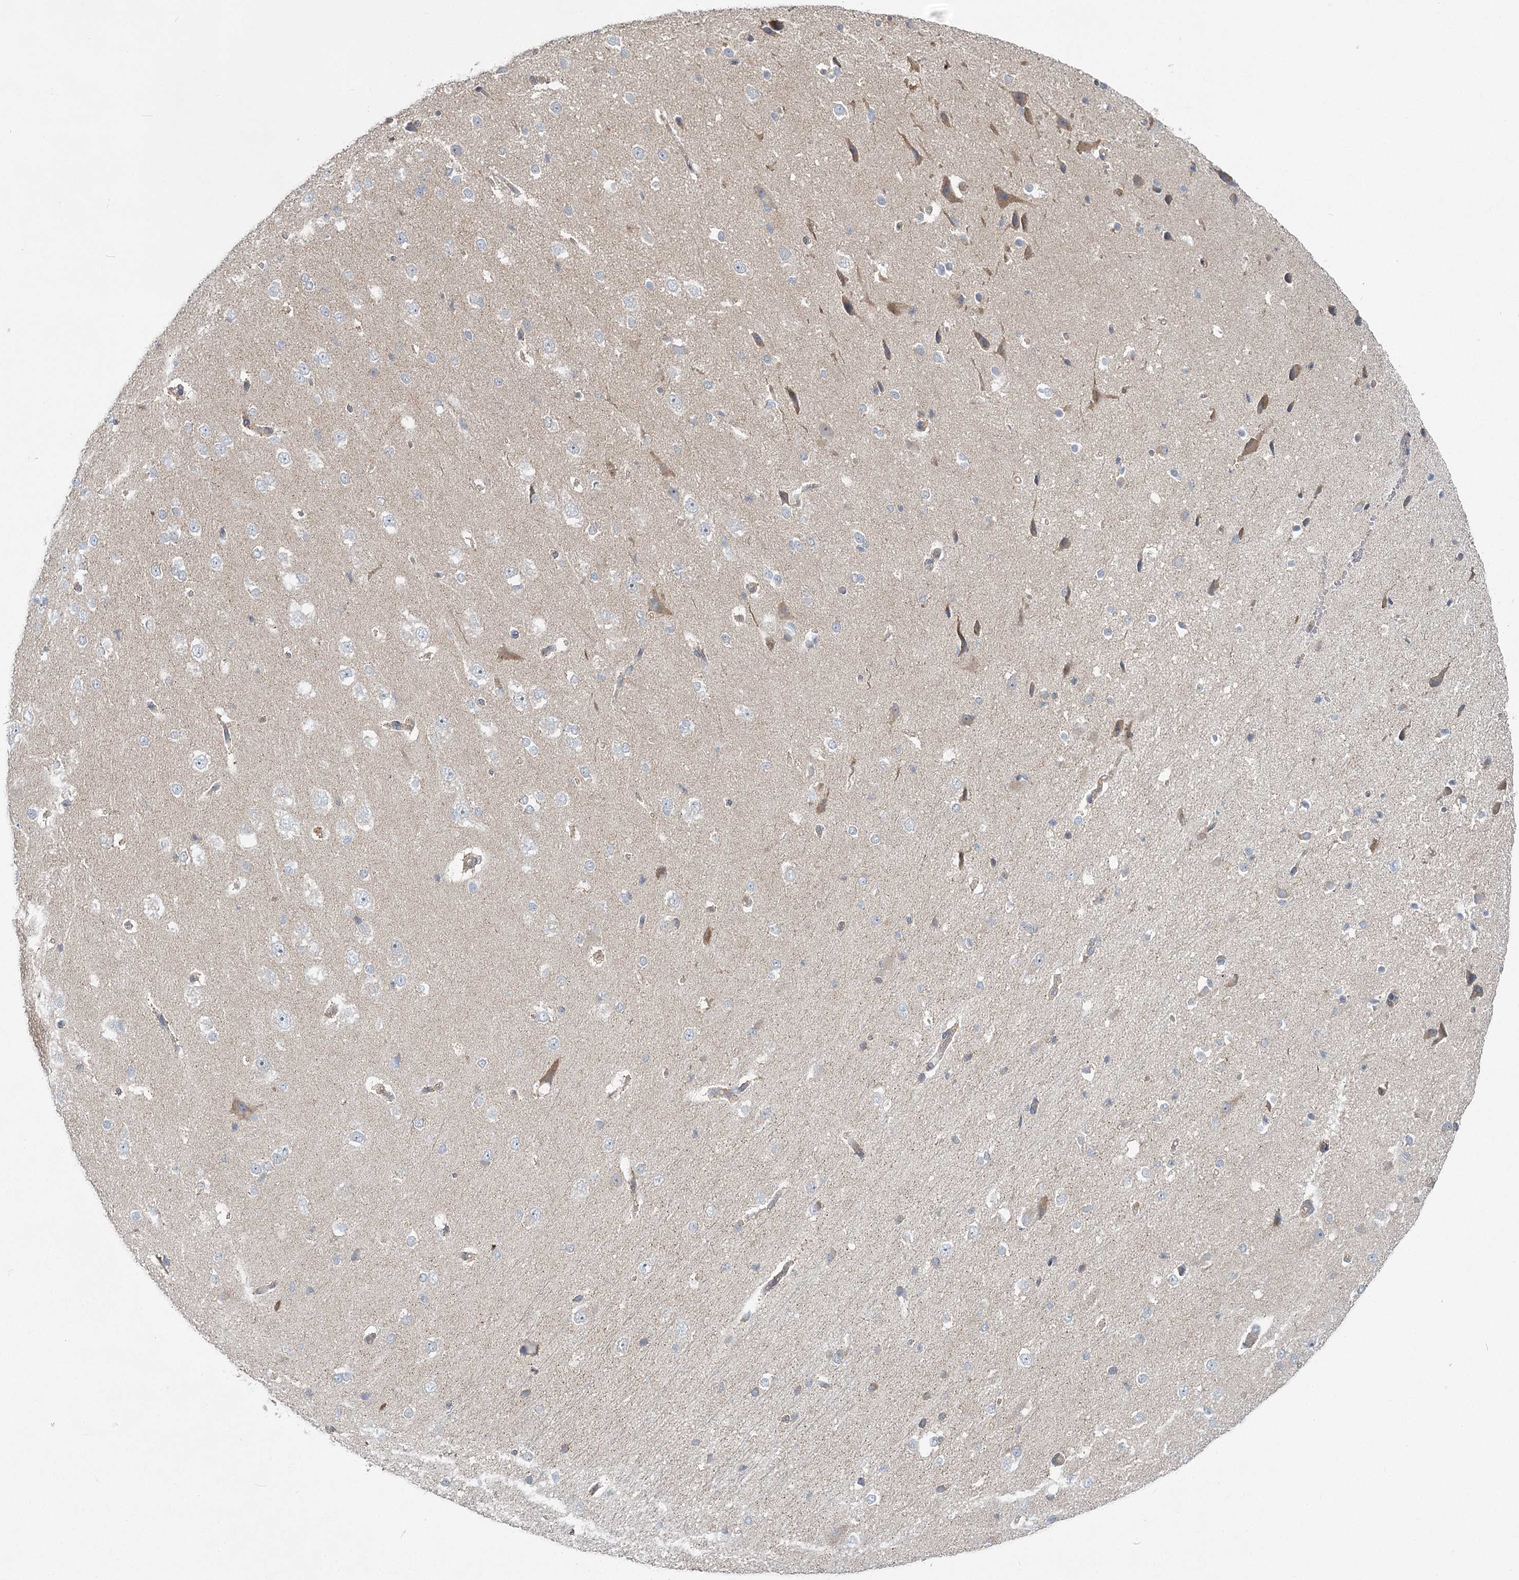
{"staining": {"intensity": "negative", "quantity": "none", "location": "none"}, "tissue": "cerebral cortex", "cell_type": "Endothelial cells", "image_type": "normal", "snomed": [{"axis": "morphology", "description": "Normal tissue, NOS"}, {"axis": "morphology", "description": "Developmental malformation"}, {"axis": "topography", "description": "Cerebral cortex"}], "caption": "An immunohistochemistry histopathology image of benign cerebral cortex is shown. There is no staining in endothelial cells of cerebral cortex. (Brightfield microscopy of DAB immunohistochemistry (IHC) at high magnification).", "gene": "THNSL1", "patient": {"sex": "female", "age": 30}}